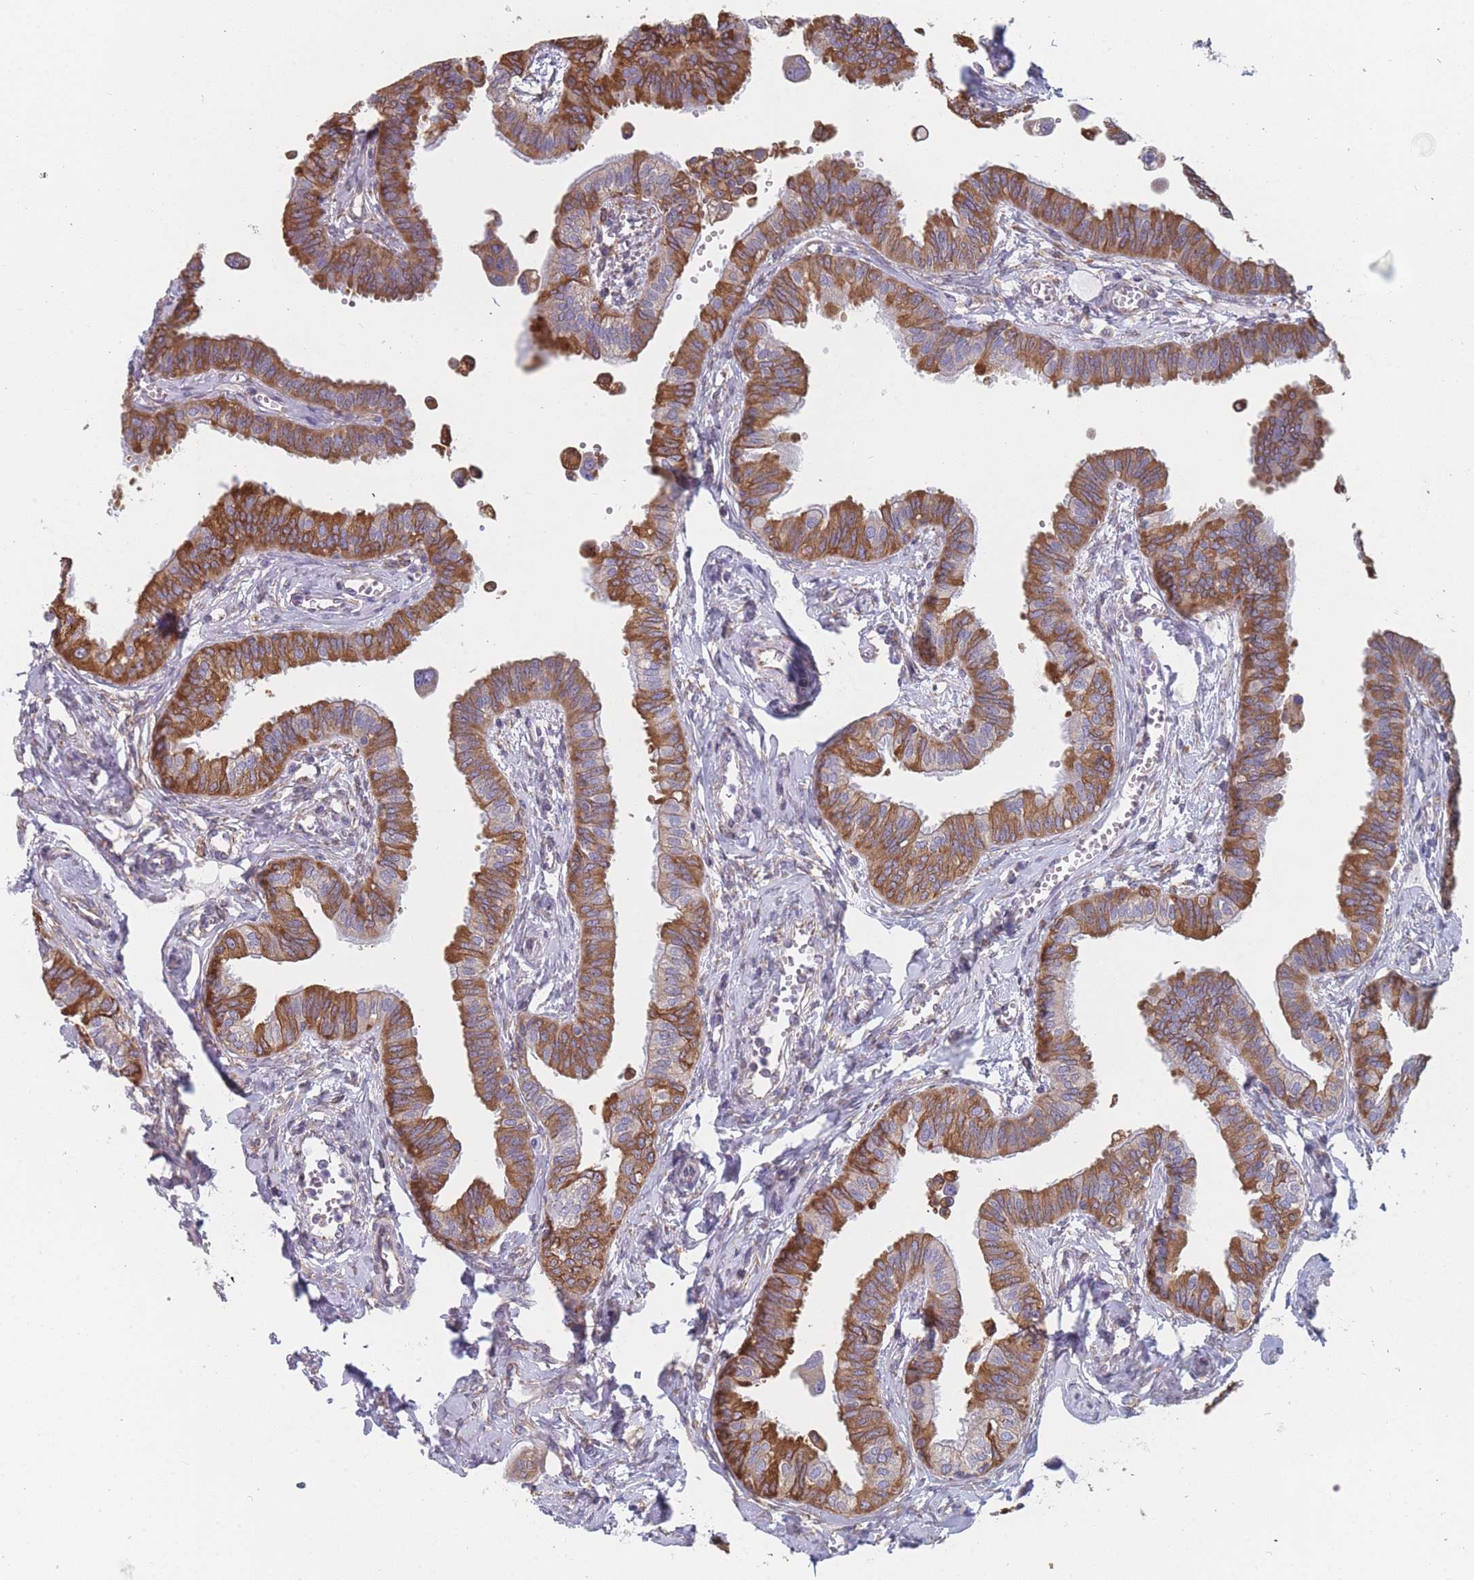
{"staining": {"intensity": "moderate", "quantity": ">75%", "location": "cytoplasmic/membranous"}, "tissue": "fallopian tube", "cell_type": "Glandular cells", "image_type": "normal", "snomed": [{"axis": "morphology", "description": "Normal tissue, NOS"}, {"axis": "morphology", "description": "Carcinoma, NOS"}, {"axis": "topography", "description": "Fallopian tube"}, {"axis": "topography", "description": "Ovary"}], "caption": "High-power microscopy captured an immunohistochemistry (IHC) histopathology image of unremarkable fallopian tube, revealing moderate cytoplasmic/membranous staining in about >75% of glandular cells.", "gene": "OR7C2", "patient": {"sex": "female", "age": 59}}